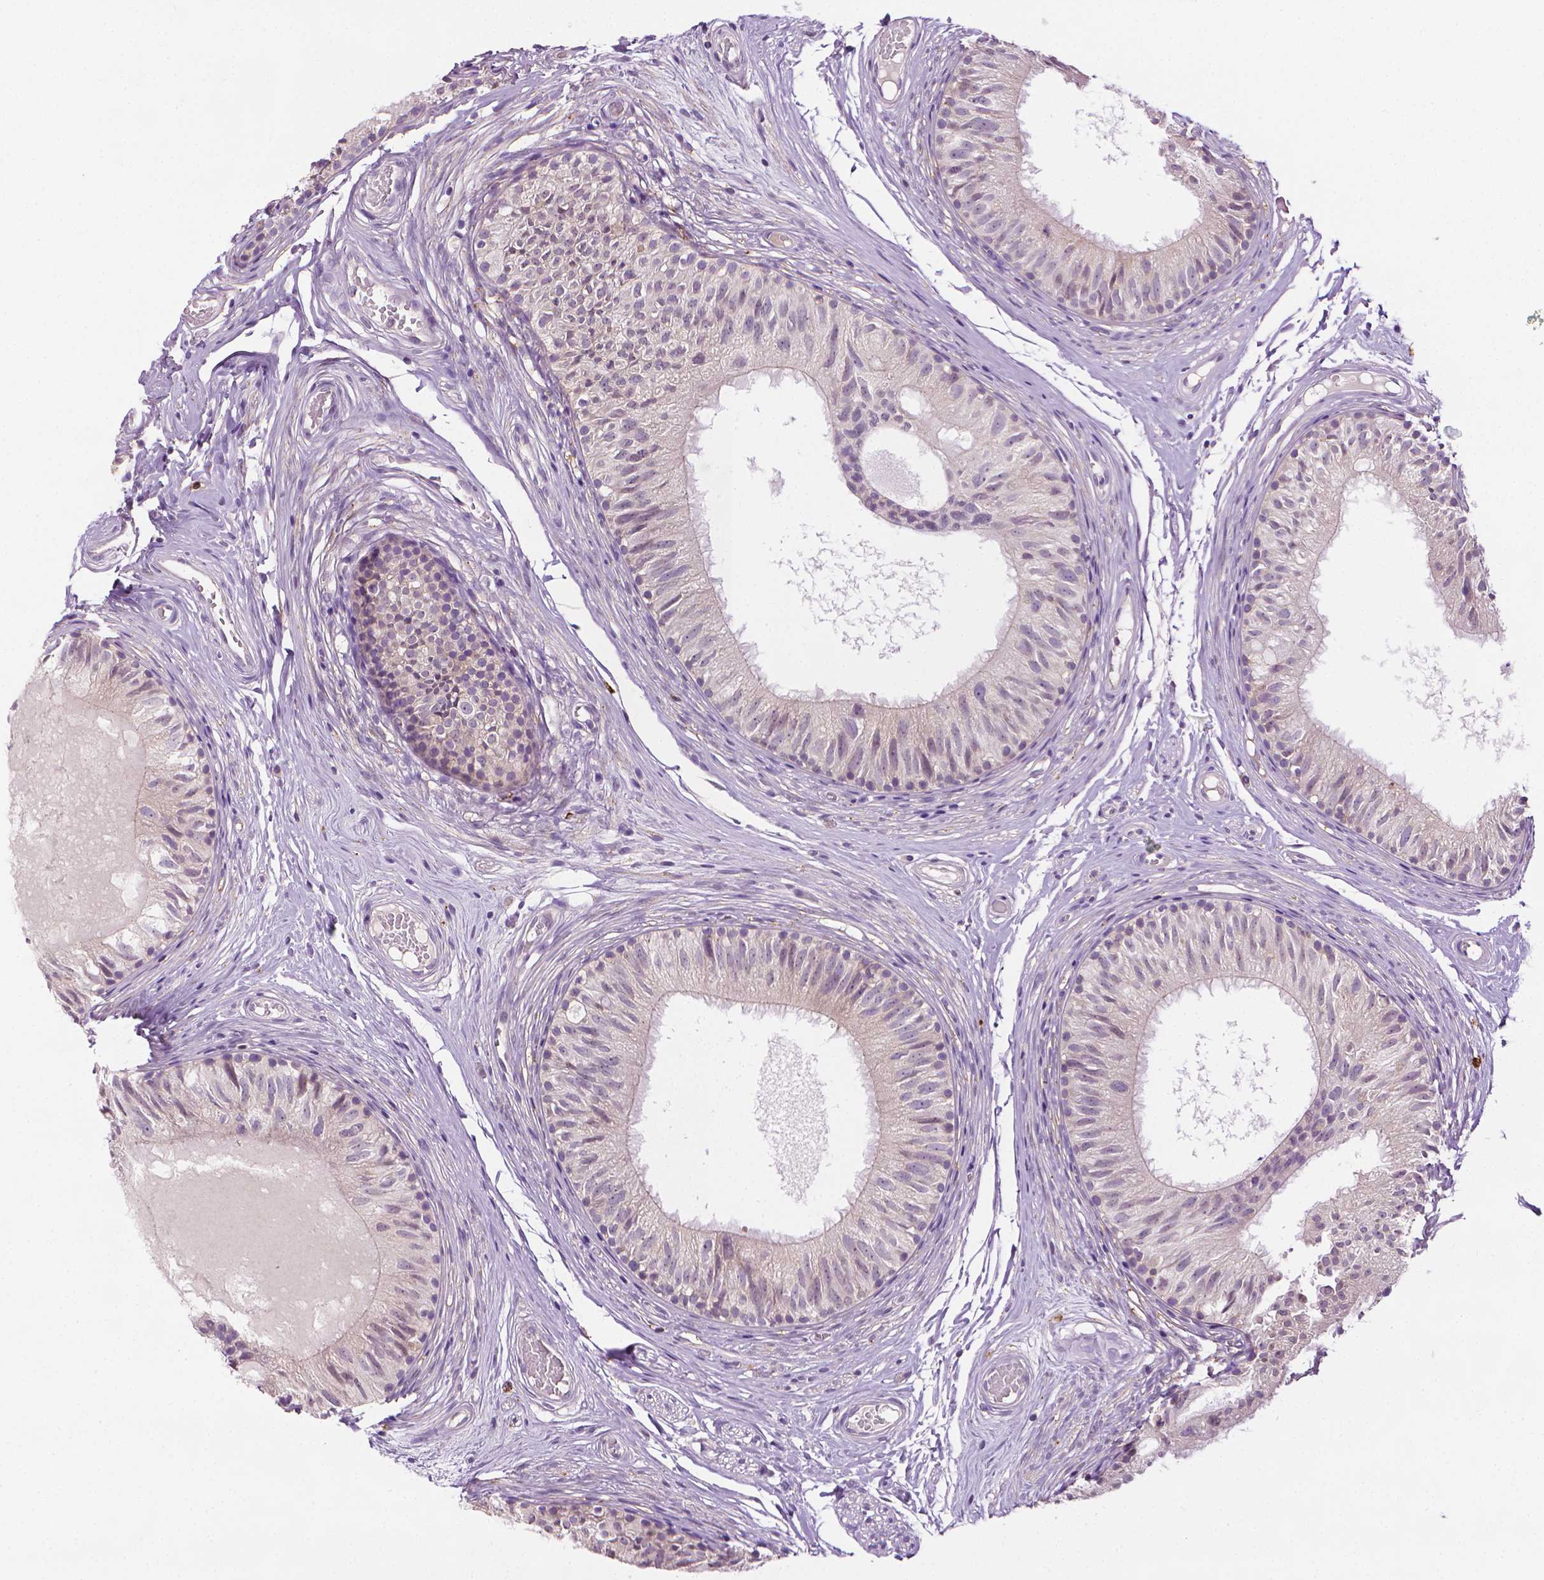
{"staining": {"intensity": "weak", "quantity": "<25%", "location": "cytoplasmic/membranous"}, "tissue": "epididymis", "cell_type": "Glandular cells", "image_type": "normal", "snomed": [{"axis": "morphology", "description": "Normal tissue, NOS"}, {"axis": "topography", "description": "Epididymis"}], "caption": "Immunohistochemistry of normal human epididymis demonstrates no staining in glandular cells.", "gene": "MCOLN3", "patient": {"sex": "male", "age": 29}}